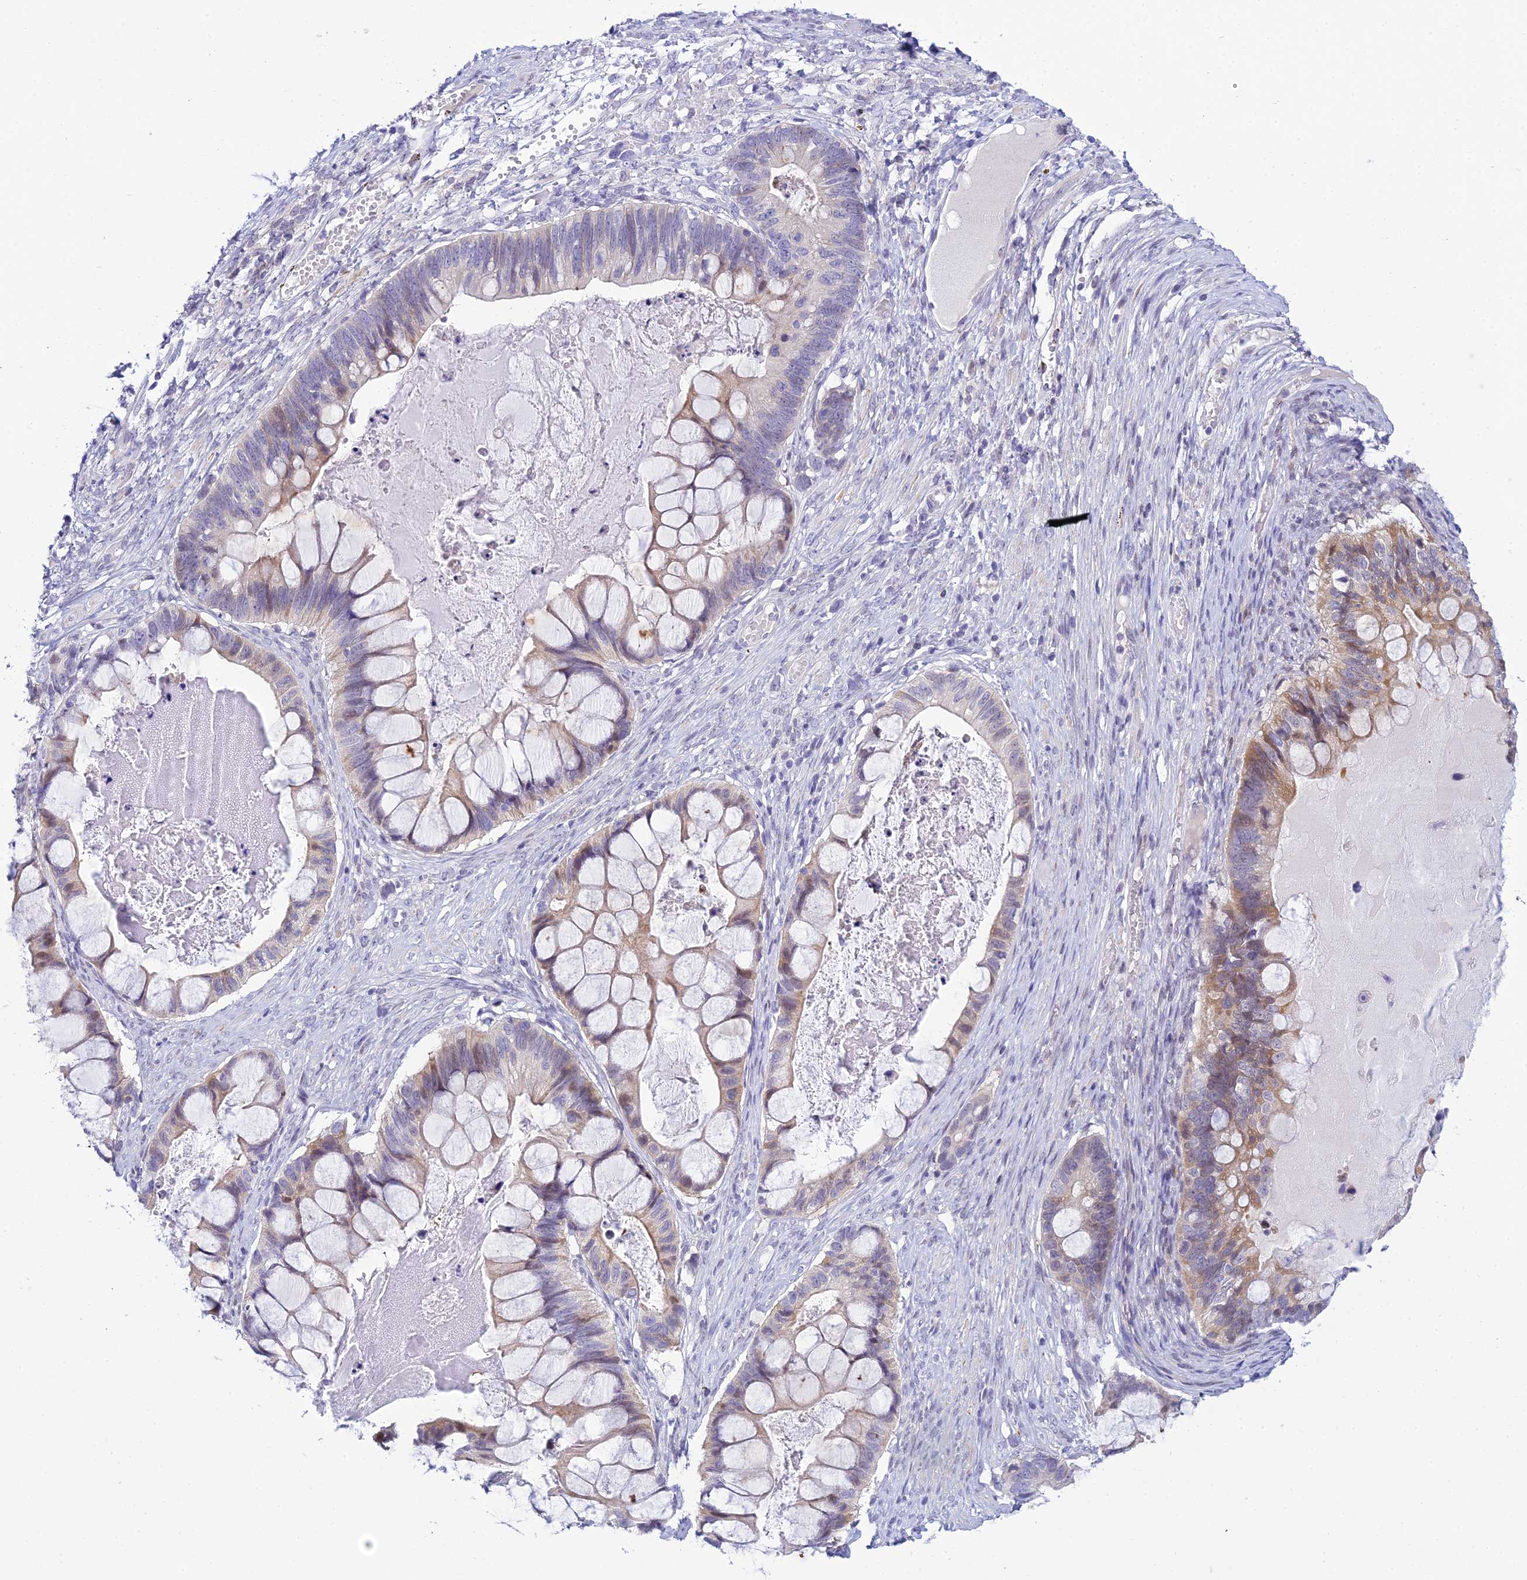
{"staining": {"intensity": "moderate", "quantity": "<25%", "location": "cytoplasmic/membranous,nuclear"}, "tissue": "ovarian cancer", "cell_type": "Tumor cells", "image_type": "cancer", "snomed": [{"axis": "morphology", "description": "Cystadenocarcinoma, mucinous, NOS"}, {"axis": "topography", "description": "Ovary"}], "caption": "A brown stain highlights moderate cytoplasmic/membranous and nuclear expression of a protein in ovarian cancer tumor cells.", "gene": "ZMIZ1", "patient": {"sex": "female", "age": 61}}